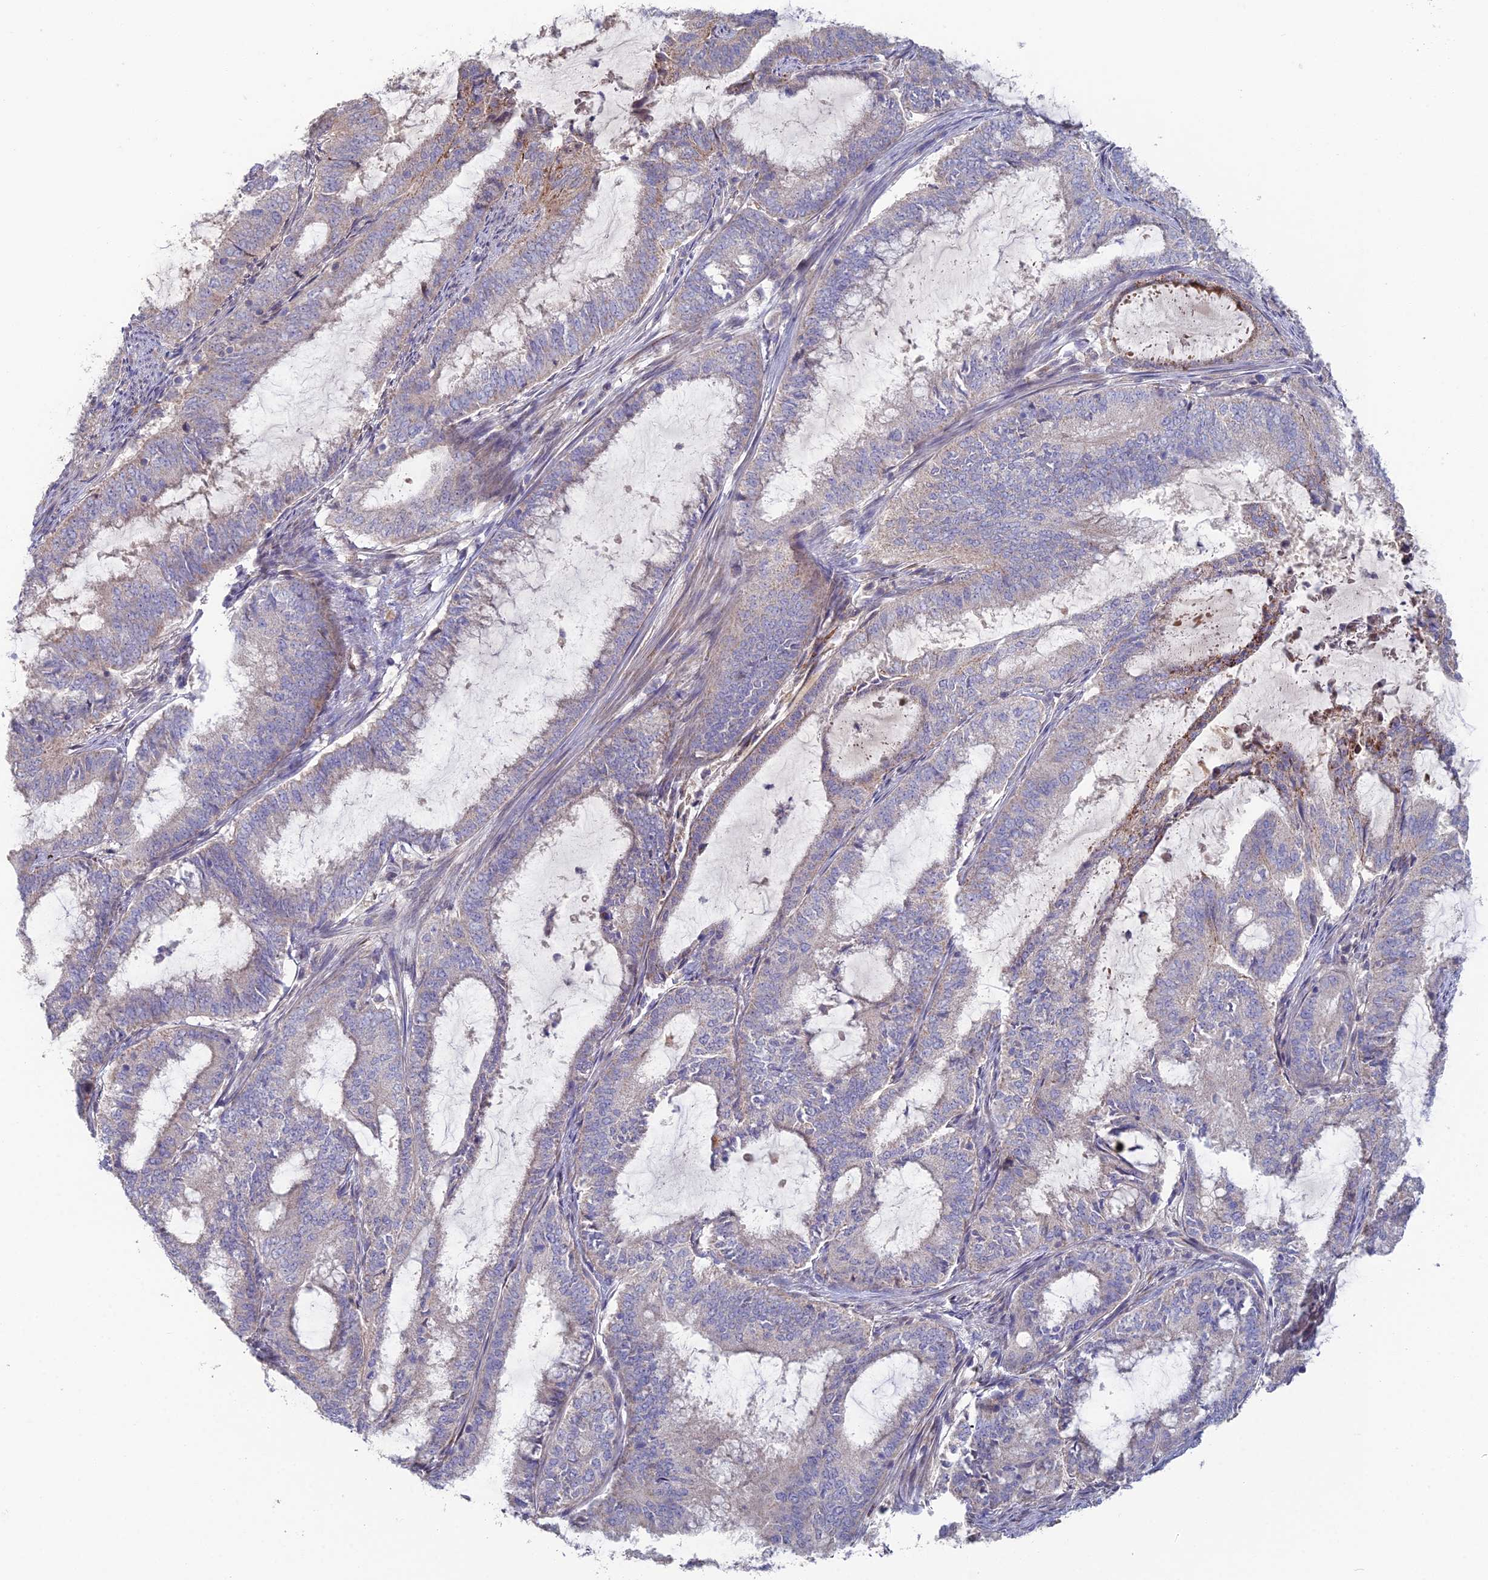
{"staining": {"intensity": "negative", "quantity": "none", "location": "none"}, "tissue": "endometrial cancer", "cell_type": "Tumor cells", "image_type": "cancer", "snomed": [{"axis": "morphology", "description": "Adenocarcinoma, NOS"}, {"axis": "topography", "description": "Endometrium"}], "caption": "Tumor cells are negative for brown protein staining in adenocarcinoma (endometrial).", "gene": "ARL16", "patient": {"sex": "female", "age": 51}}